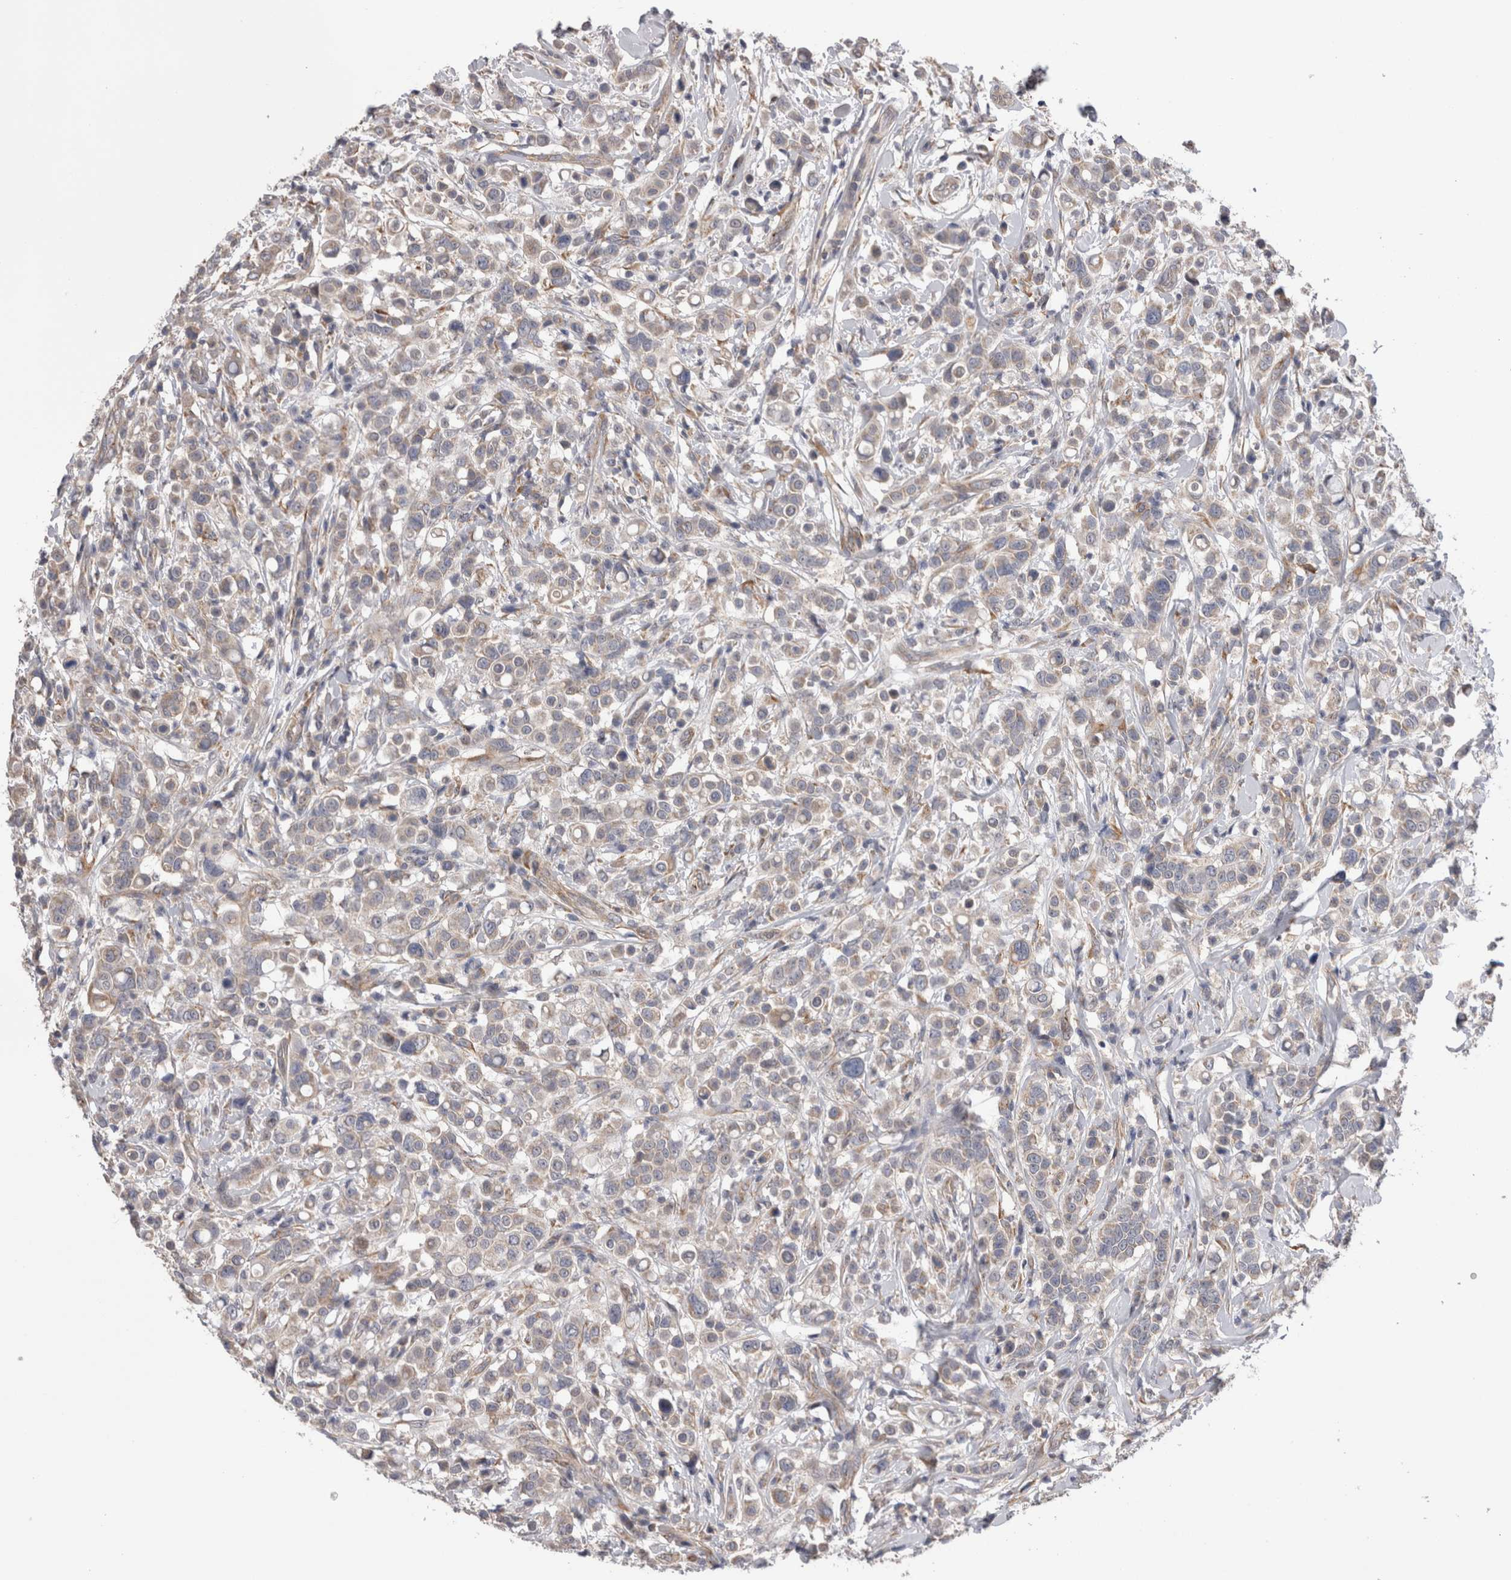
{"staining": {"intensity": "weak", "quantity": "<25%", "location": "cytoplasmic/membranous"}, "tissue": "breast cancer", "cell_type": "Tumor cells", "image_type": "cancer", "snomed": [{"axis": "morphology", "description": "Duct carcinoma"}, {"axis": "topography", "description": "Breast"}], "caption": "Protein analysis of breast intraductal carcinoma exhibits no significant positivity in tumor cells.", "gene": "ARHGAP29", "patient": {"sex": "female", "age": 27}}